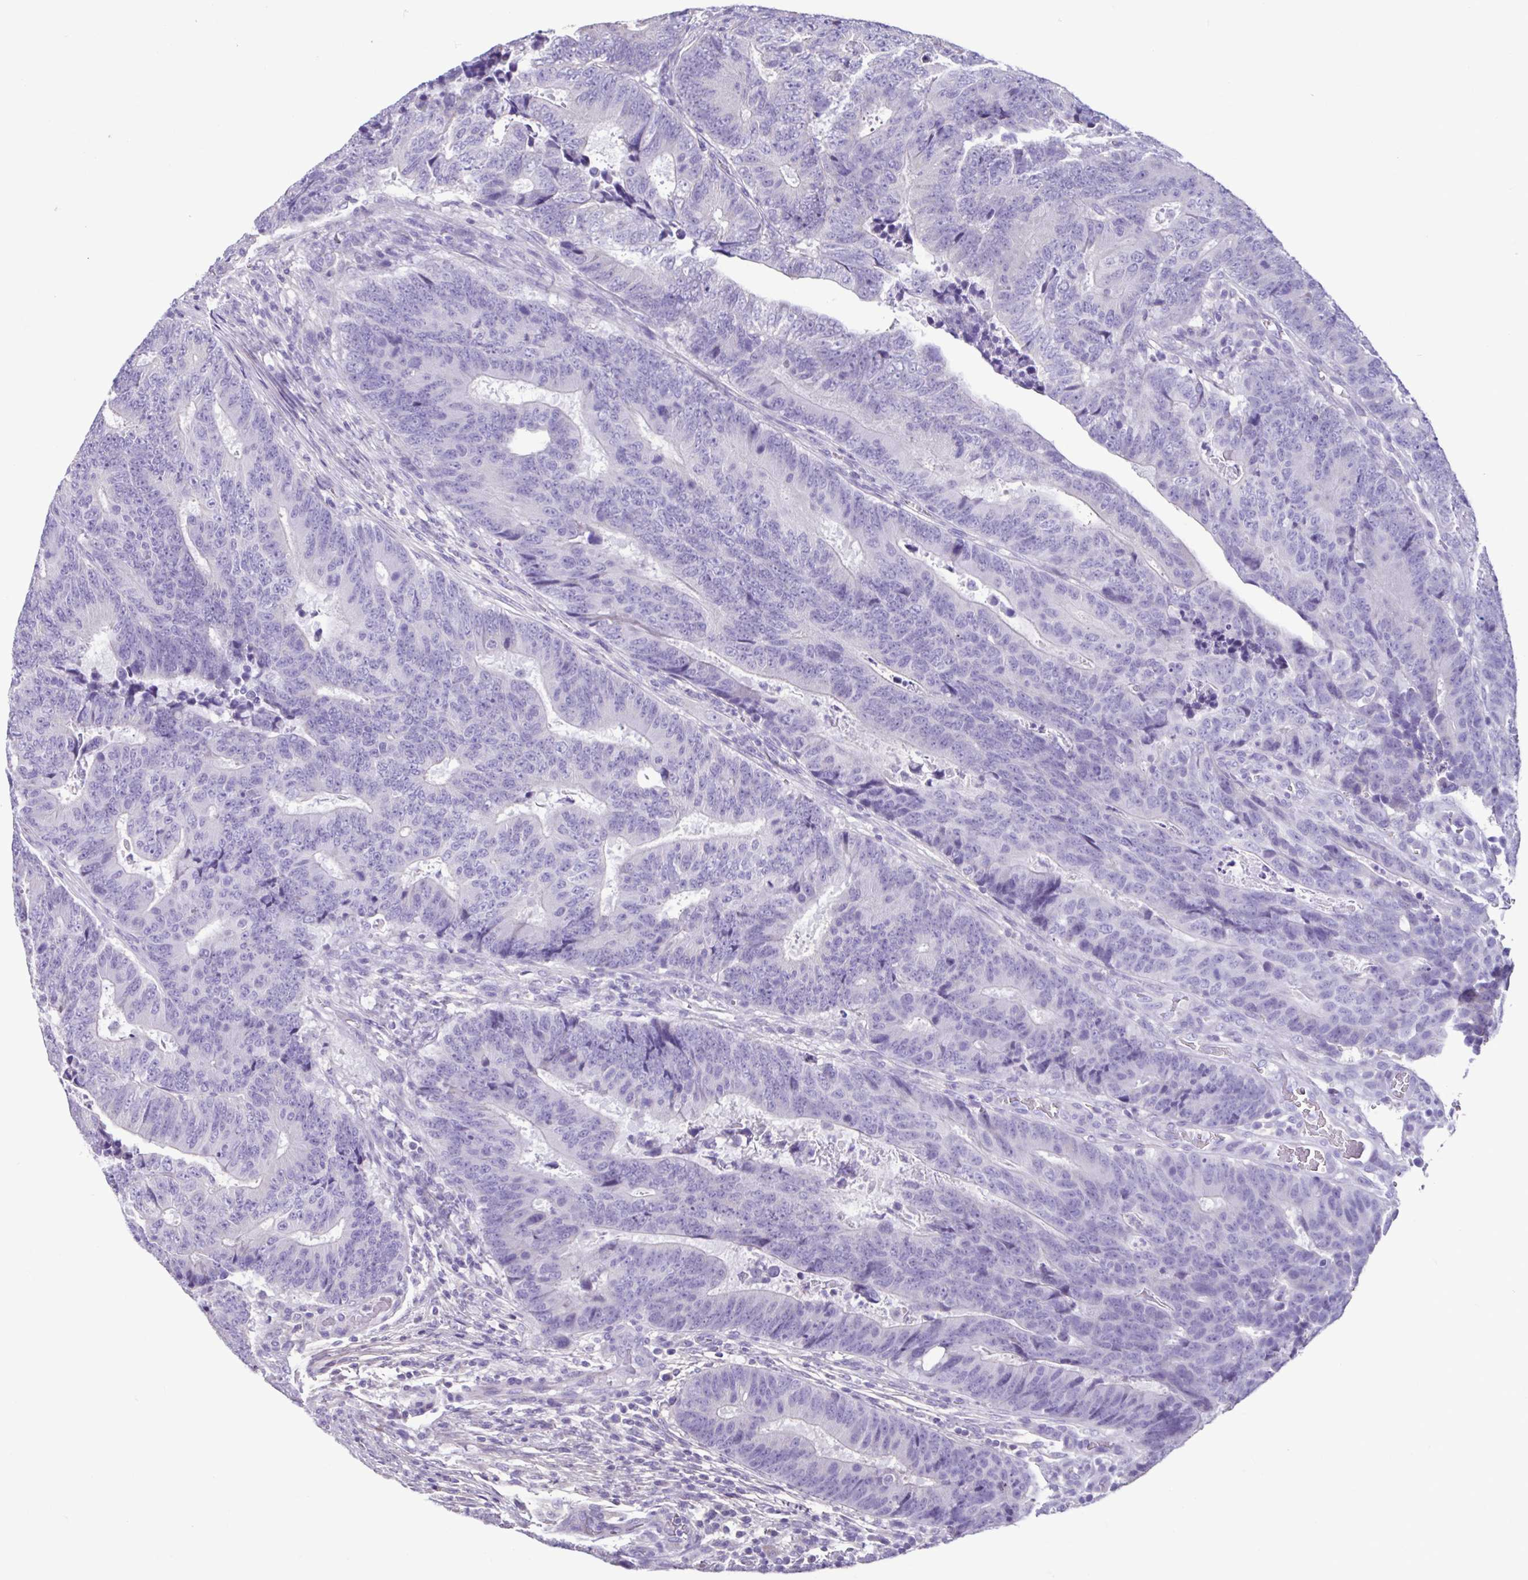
{"staining": {"intensity": "negative", "quantity": "none", "location": "none"}, "tissue": "colorectal cancer", "cell_type": "Tumor cells", "image_type": "cancer", "snomed": [{"axis": "morphology", "description": "Adenocarcinoma, NOS"}, {"axis": "topography", "description": "Colon"}], "caption": "This is an immunohistochemistry image of human adenocarcinoma (colorectal). There is no positivity in tumor cells.", "gene": "PLA2G4E", "patient": {"sex": "female", "age": 48}}